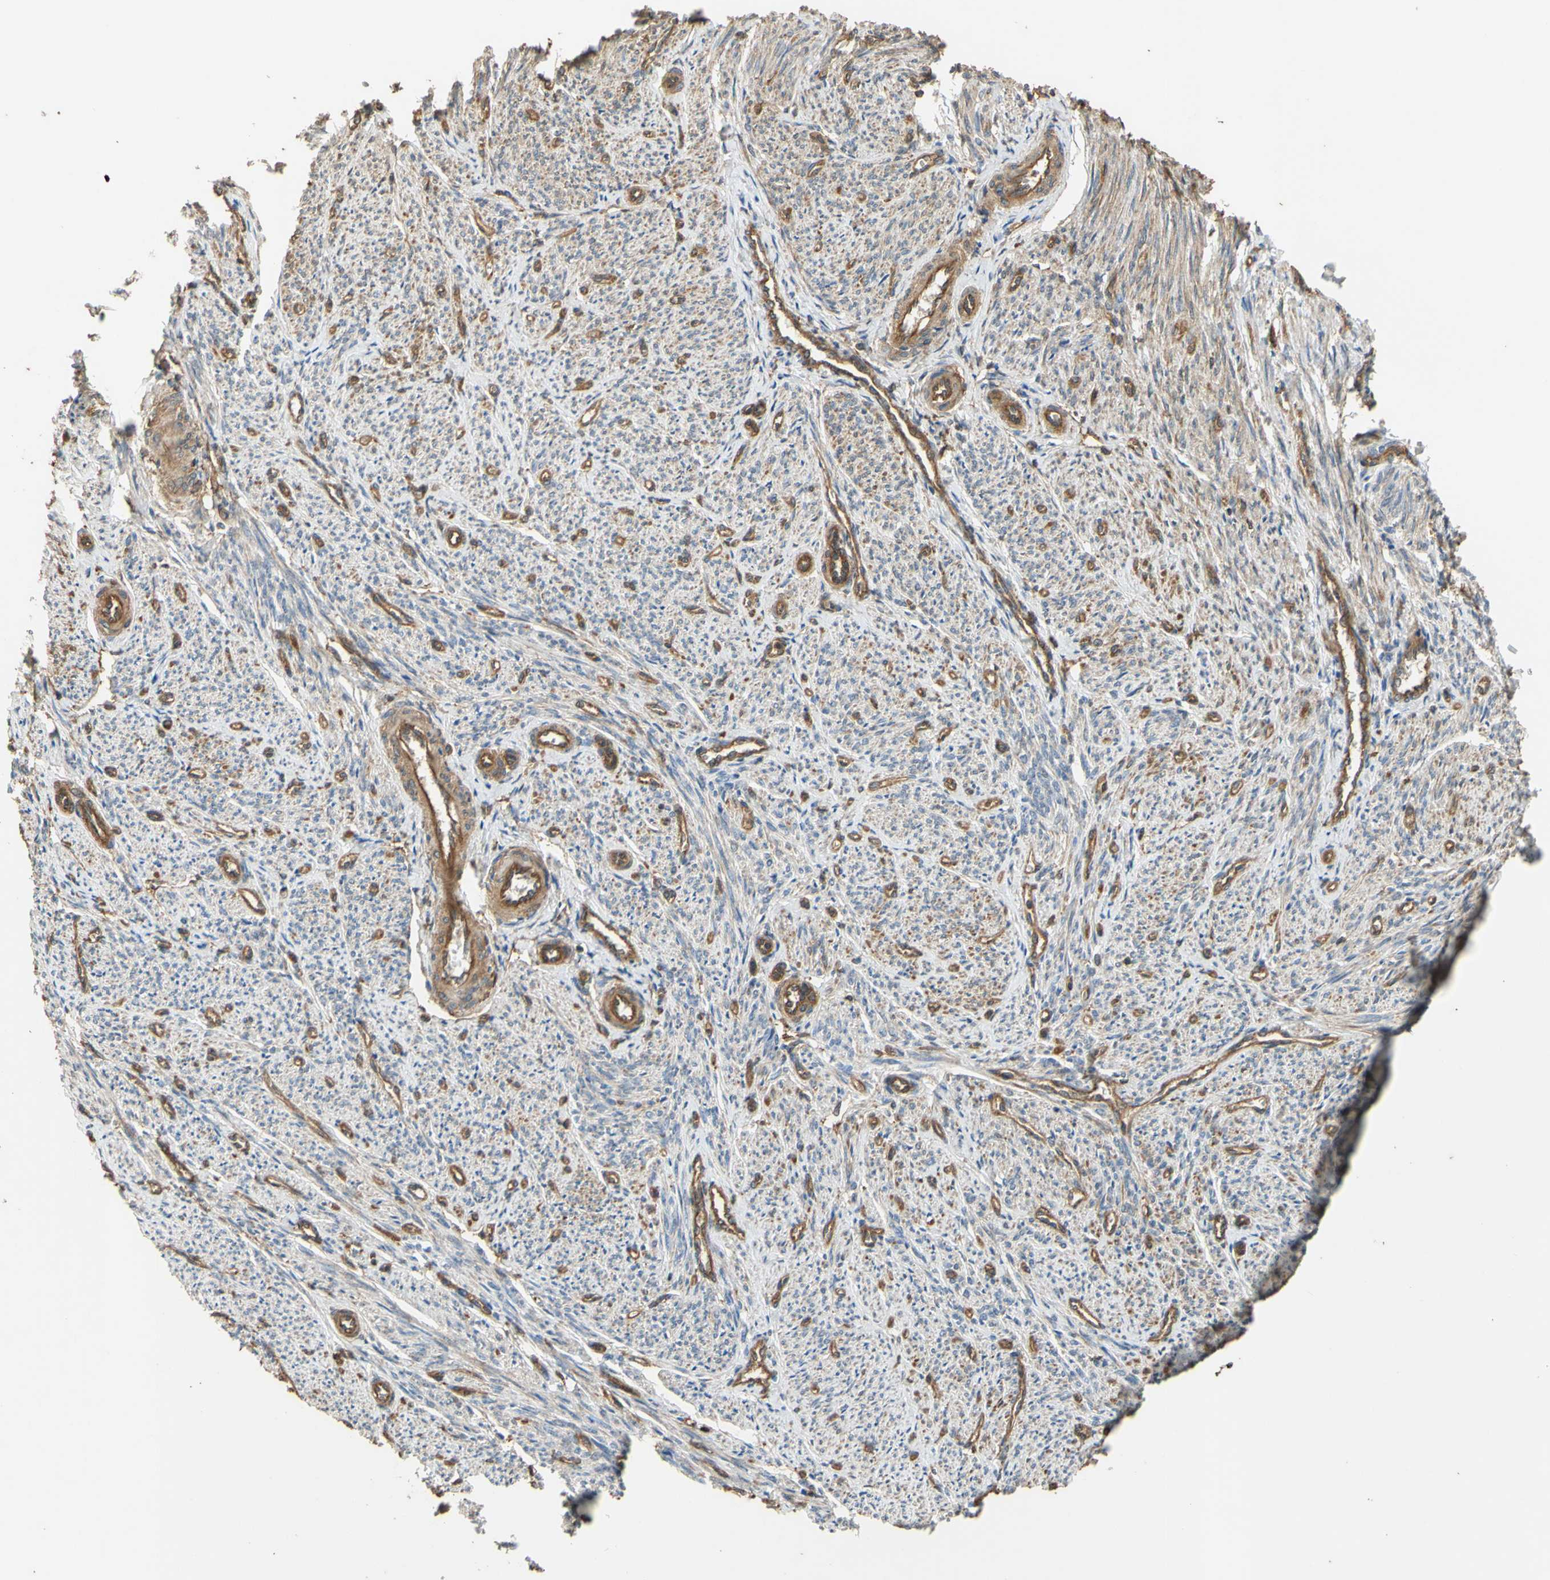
{"staining": {"intensity": "weak", "quantity": "25%-75%", "location": "cytoplasmic/membranous"}, "tissue": "smooth muscle", "cell_type": "Smooth muscle cells", "image_type": "normal", "snomed": [{"axis": "morphology", "description": "Normal tissue, NOS"}, {"axis": "topography", "description": "Smooth muscle"}], "caption": "Protein expression analysis of unremarkable smooth muscle displays weak cytoplasmic/membranous positivity in approximately 25%-75% of smooth muscle cells.", "gene": "CTTN", "patient": {"sex": "female", "age": 65}}